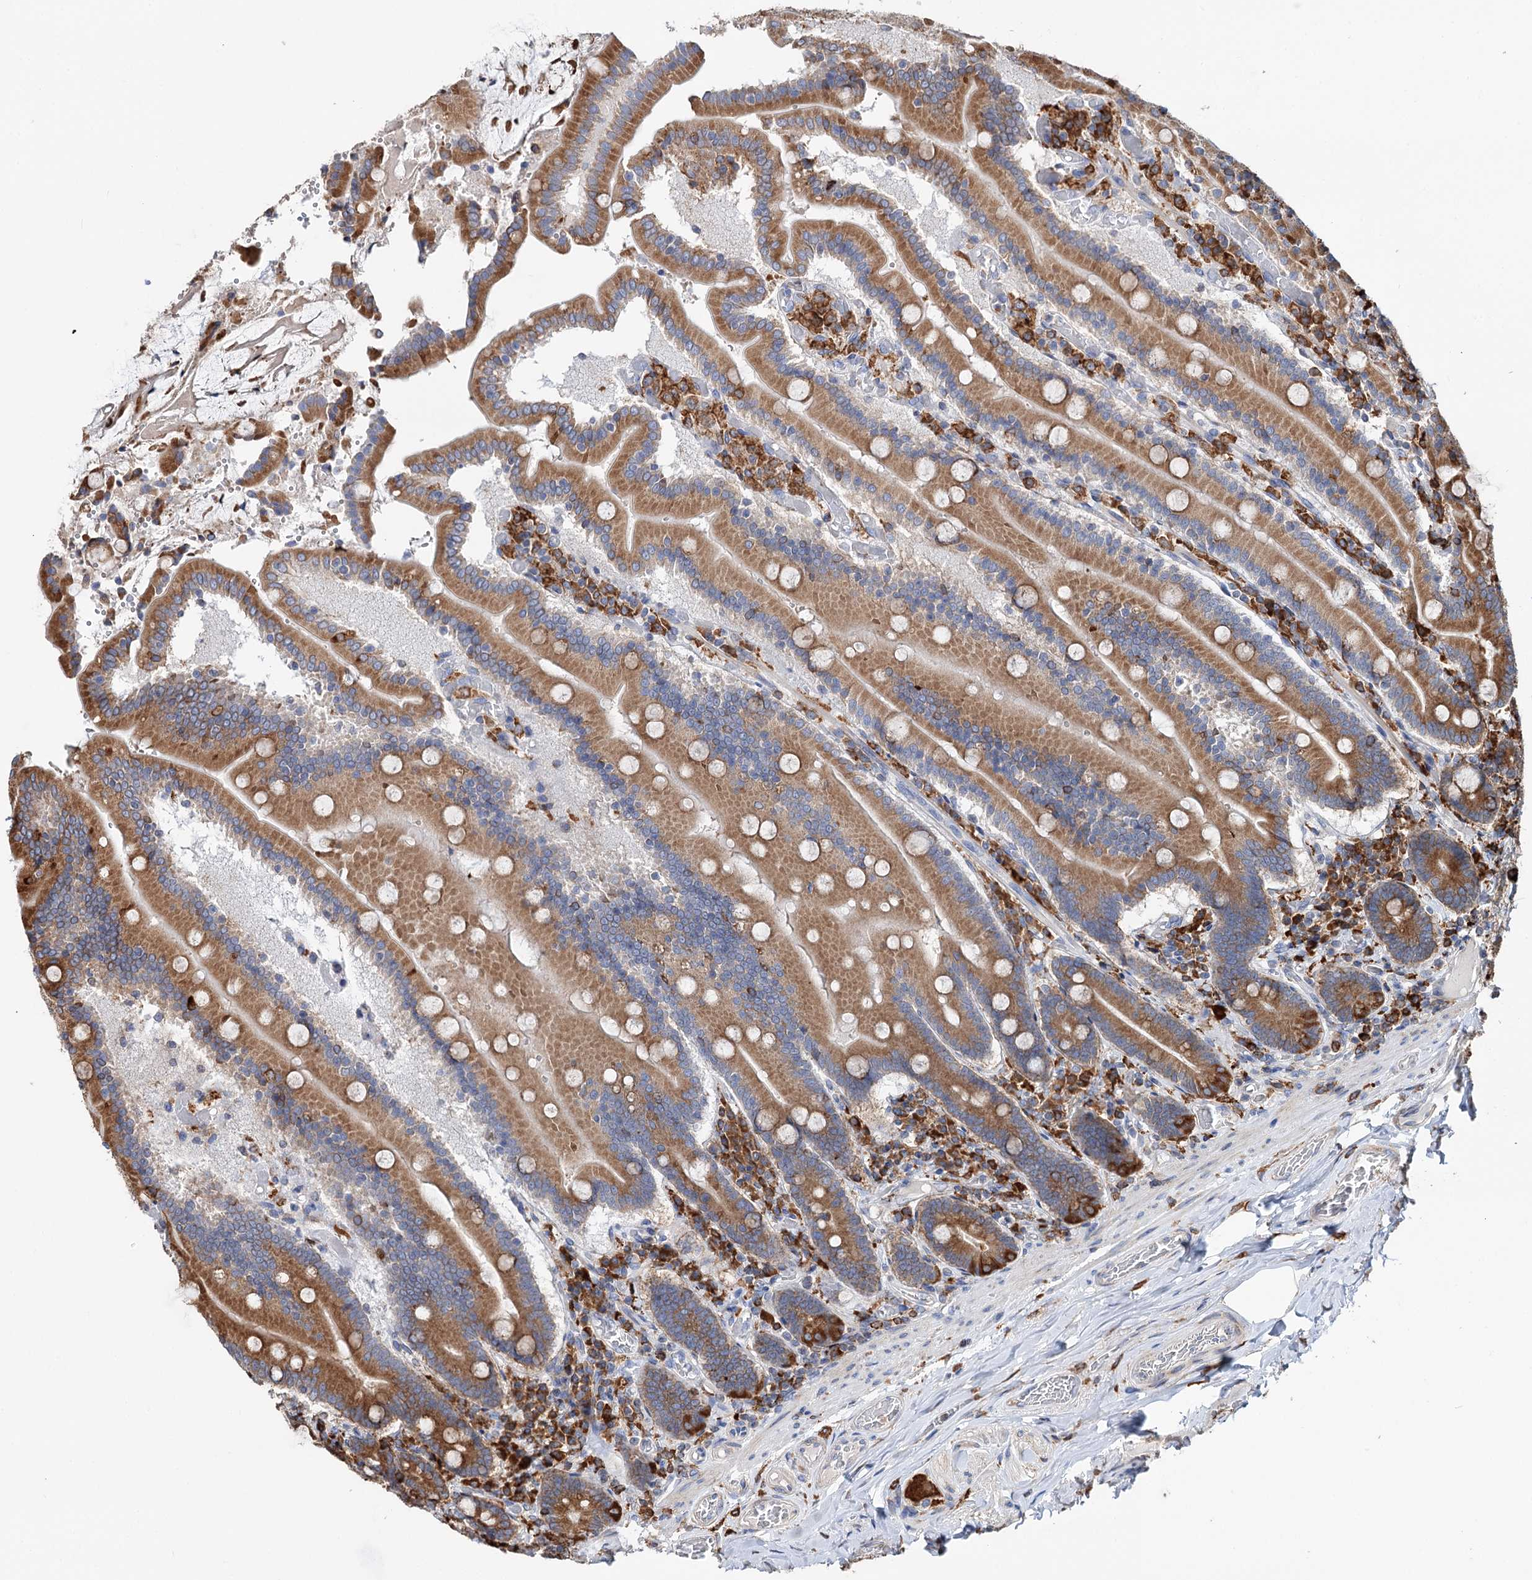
{"staining": {"intensity": "moderate", "quantity": ">75%", "location": "cytoplasmic/membranous"}, "tissue": "duodenum", "cell_type": "Glandular cells", "image_type": "normal", "snomed": [{"axis": "morphology", "description": "Normal tissue, NOS"}, {"axis": "topography", "description": "Duodenum"}], "caption": "This photomicrograph displays normal duodenum stained with immunohistochemistry (IHC) to label a protein in brown. The cytoplasmic/membranous of glandular cells show moderate positivity for the protein. Nuclei are counter-stained blue.", "gene": "ERP29", "patient": {"sex": "female", "age": 62}}